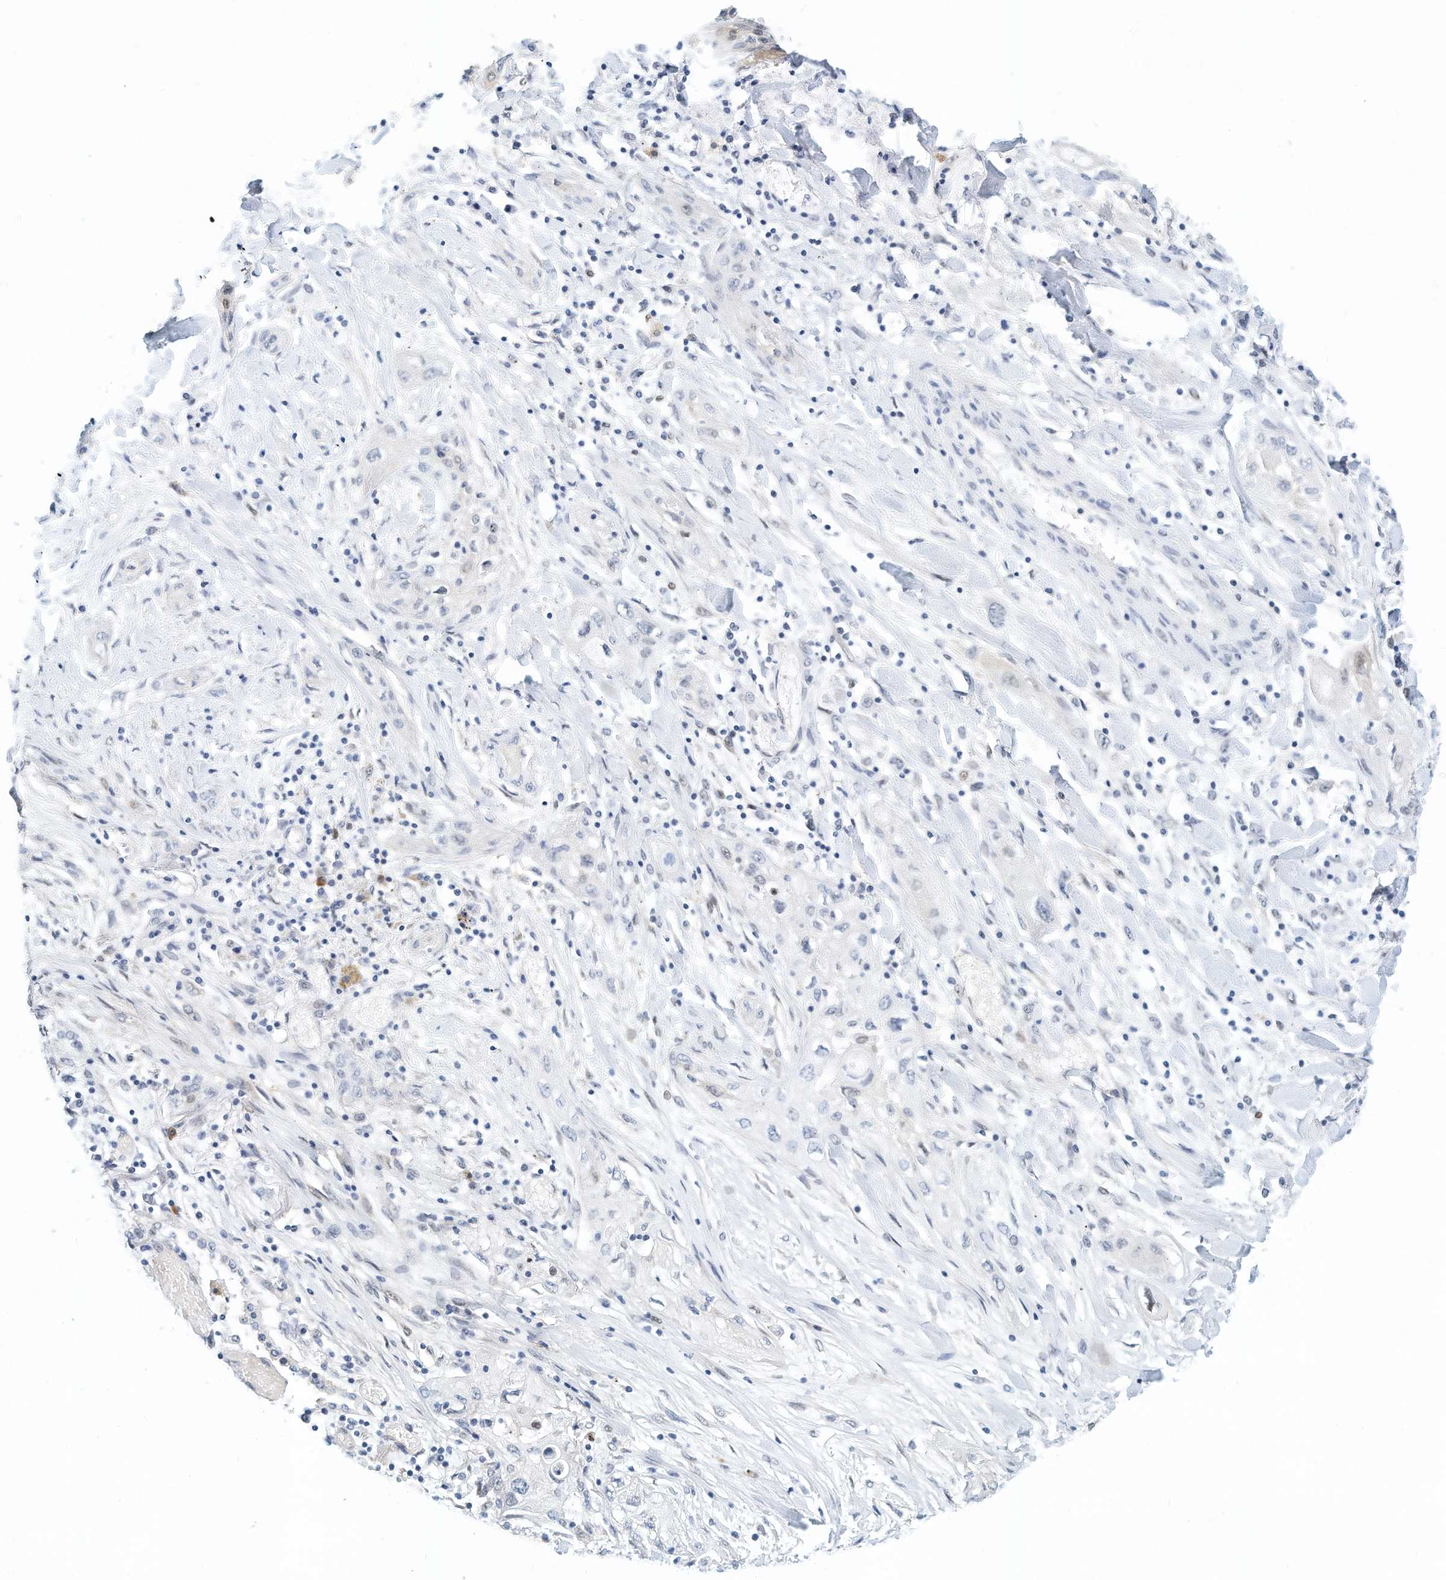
{"staining": {"intensity": "negative", "quantity": "none", "location": "none"}, "tissue": "lung cancer", "cell_type": "Tumor cells", "image_type": "cancer", "snomed": [{"axis": "morphology", "description": "Squamous cell carcinoma, NOS"}, {"axis": "topography", "description": "Lung"}], "caption": "This is a micrograph of IHC staining of lung squamous cell carcinoma, which shows no expression in tumor cells.", "gene": "ARHGAP28", "patient": {"sex": "female", "age": 47}}